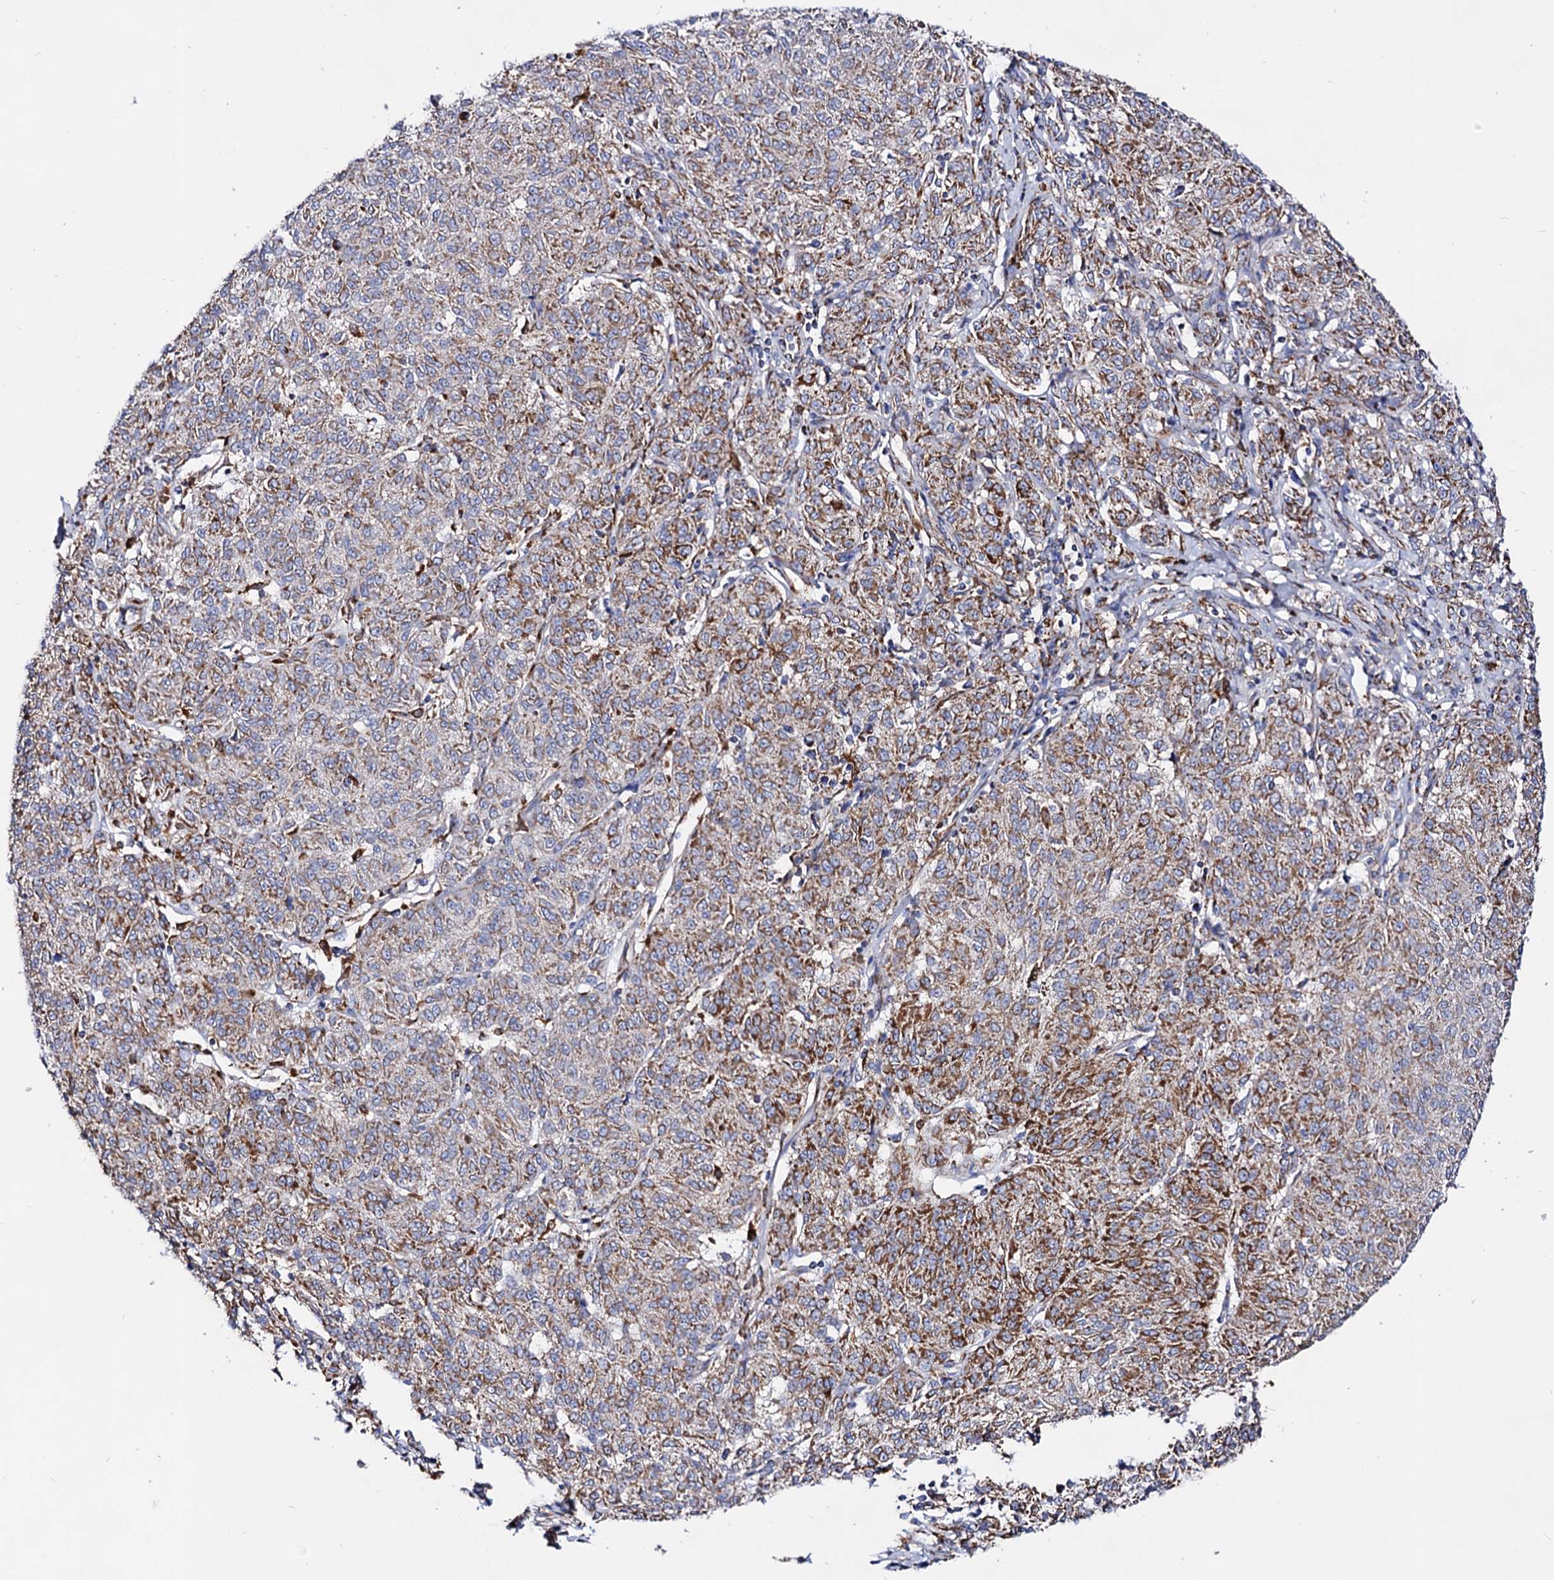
{"staining": {"intensity": "moderate", "quantity": "25%-75%", "location": "cytoplasmic/membranous"}, "tissue": "melanoma", "cell_type": "Tumor cells", "image_type": "cancer", "snomed": [{"axis": "morphology", "description": "Malignant melanoma, NOS"}, {"axis": "topography", "description": "Skin"}], "caption": "Melanoma stained with DAB (3,3'-diaminobenzidine) immunohistochemistry (IHC) demonstrates medium levels of moderate cytoplasmic/membranous positivity in about 25%-75% of tumor cells.", "gene": "ACAD9", "patient": {"sex": "female", "age": 72}}